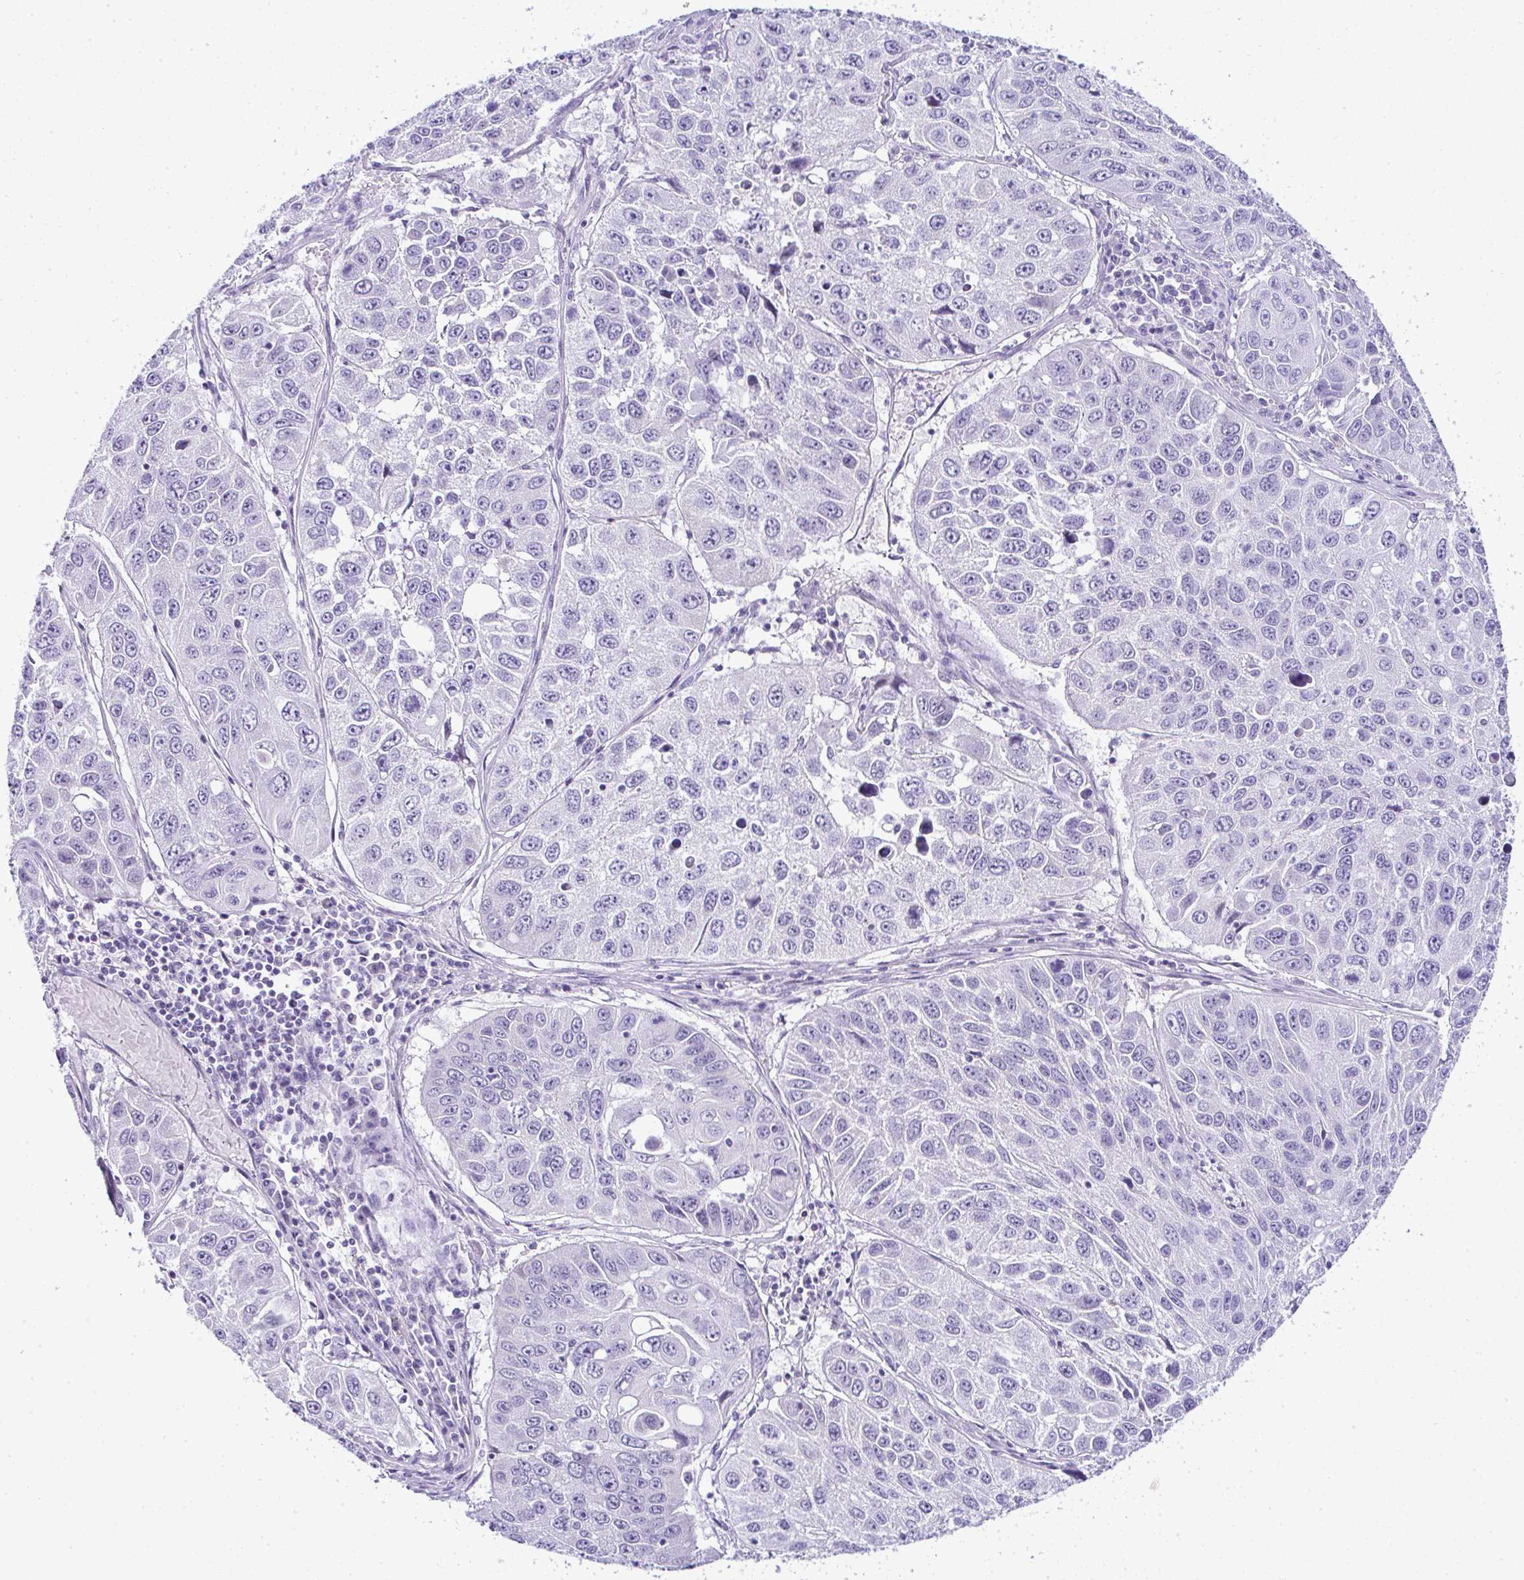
{"staining": {"intensity": "negative", "quantity": "none", "location": "none"}, "tissue": "lung cancer", "cell_type": "Tumor cells", "image_type": "cancer", "snomed": [{"axis": "morphology", "description": "Squamous cell carcinoma, NOS"}, {"axis": "topography", "description": "Lung"}], "caption": "The photomicrograph exhibits no significant positivity in tumor cells of lung cancer (squamous cell carcinoma).", "gene": "RNF183", "patient": {"sex": "female", "age": 61}}